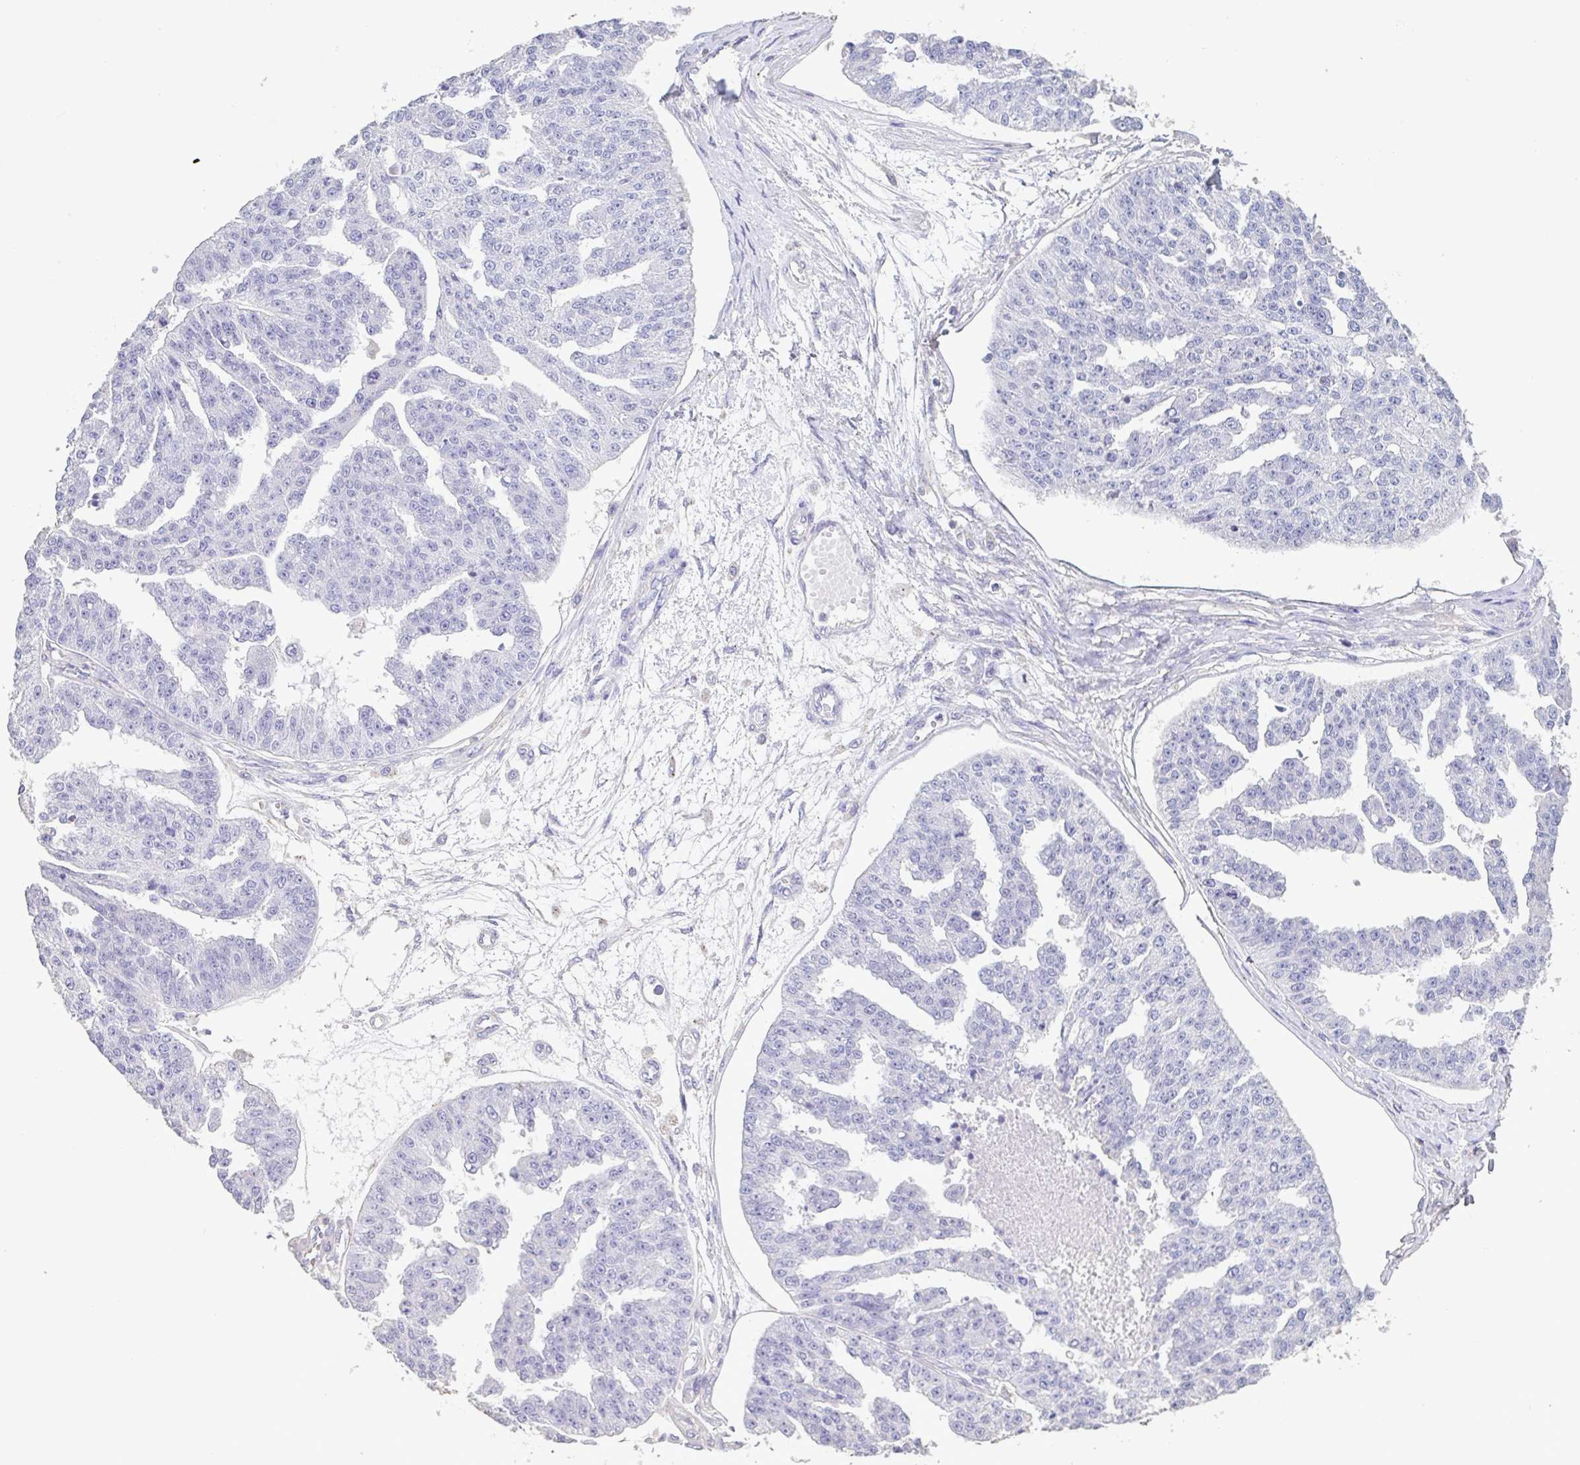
{"staining": {"intensity": "negative", "quantity": "none", "location": "none"}, "tissue": "ovarian cancer", "cell_type": "Tumor cells", "image_type": "cancer", "snomed": [{"axis": "morphology", "description": "Cystadenocarcinoma, serous, NOS"}, {"axis": "topography", "description": "Ovary"}], "caption": "This is an IHC histopathology image of human ovarian cancer. There is no staining in tumor cells.", "gene": "CHMP5", "patient": {"sex": "female", "age": 58}}